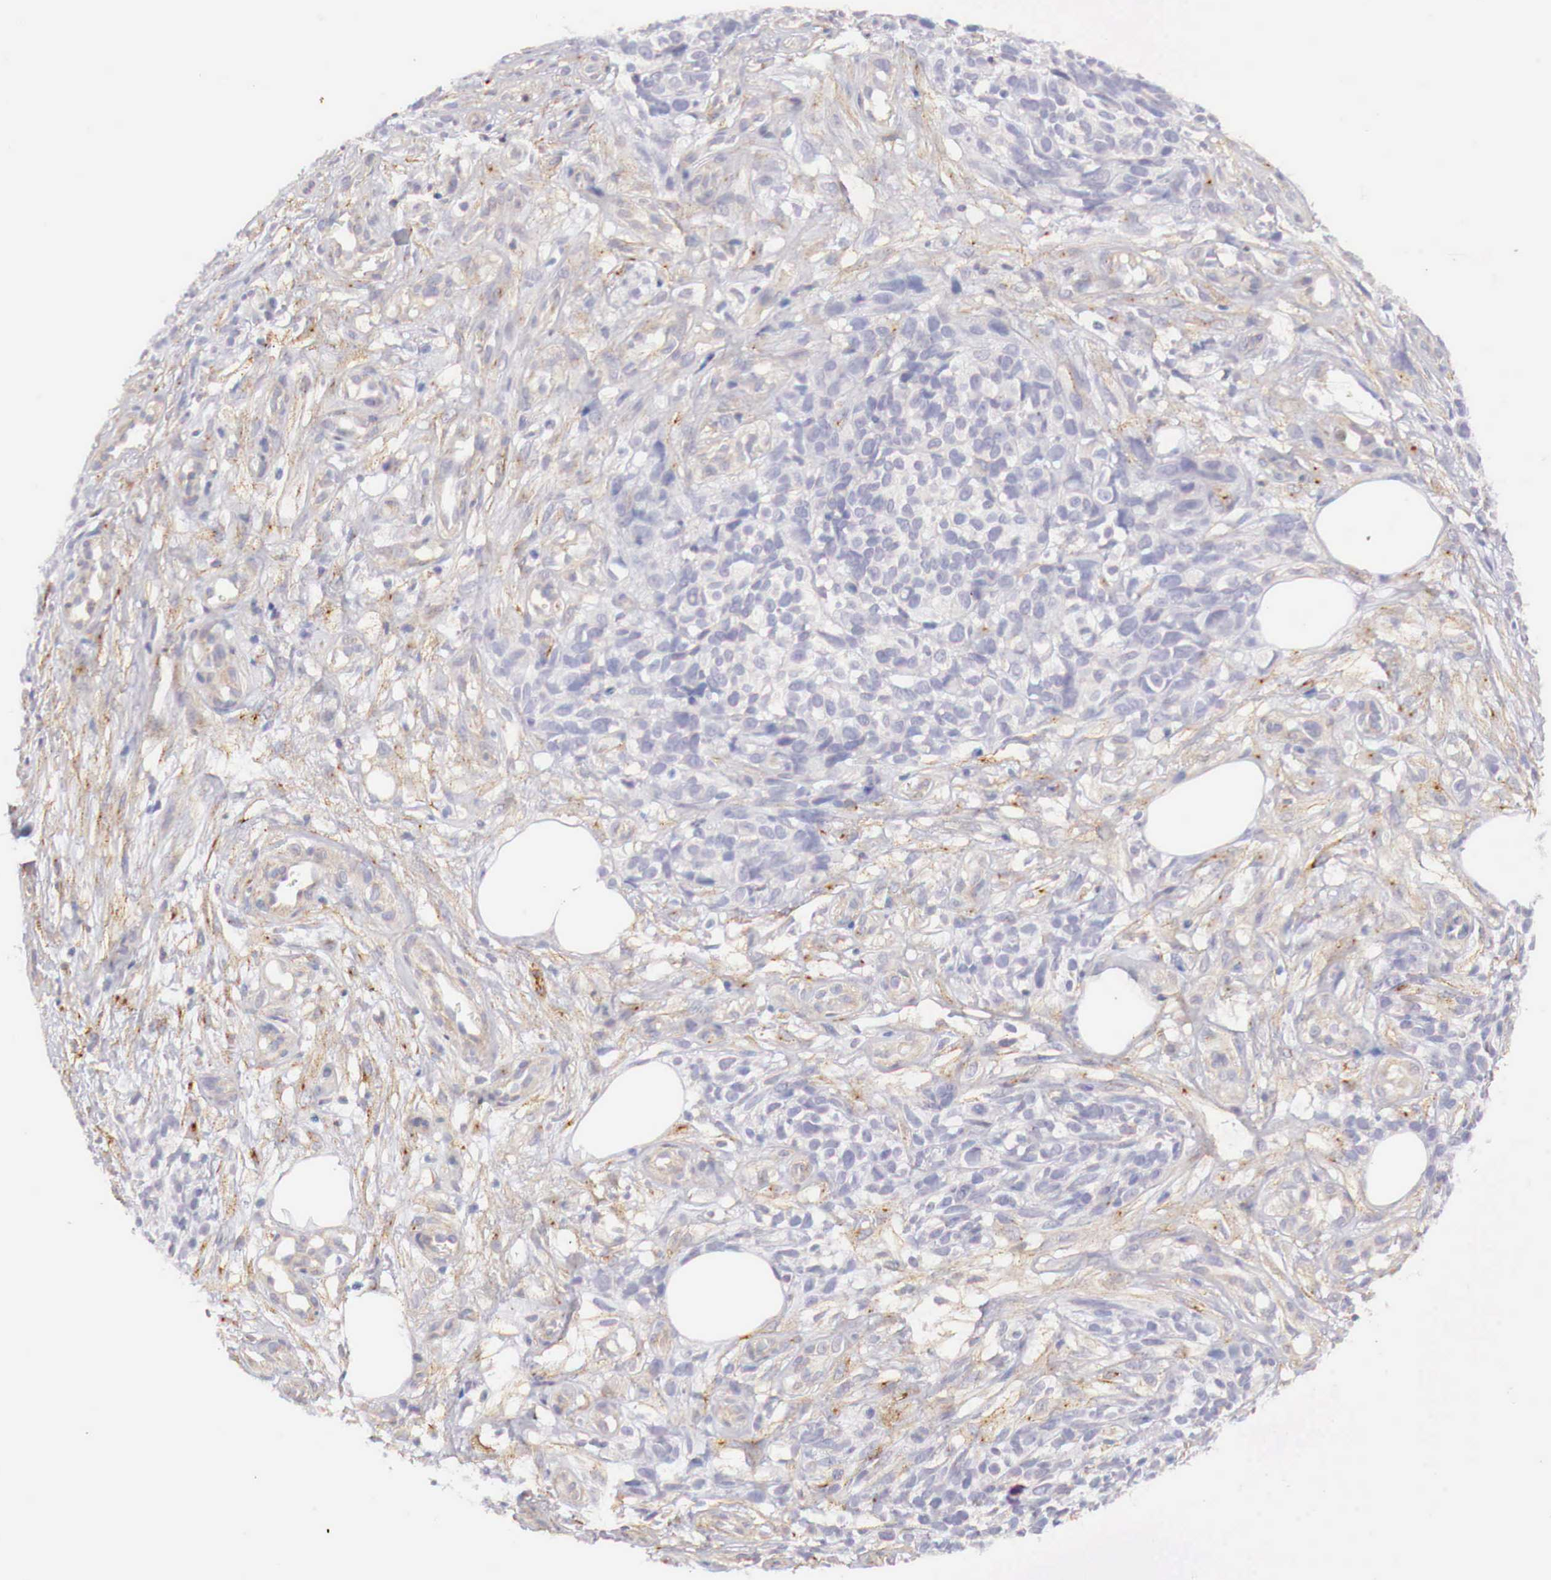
{"staining": {"intensity": "negative", "quantity": "none", "location": "none"}, "tissue": "melanoma", "cell_type": "Tumor cells", "image_type": "cancer", "snomed": [{"axis": "morphology", "description": "Malignant melanoma, NOS"}, {"axis": "topography", "description": "Skin"}], "caption": "Tumor cells are negative for brown protein staining in malignant melanoma. The staining is performed using DAB brown chromogen with nuclei counter-stained in using hematoxylin.", "gene": "KLHDC7B", "patient": {"sex": "female", "age": 85}}